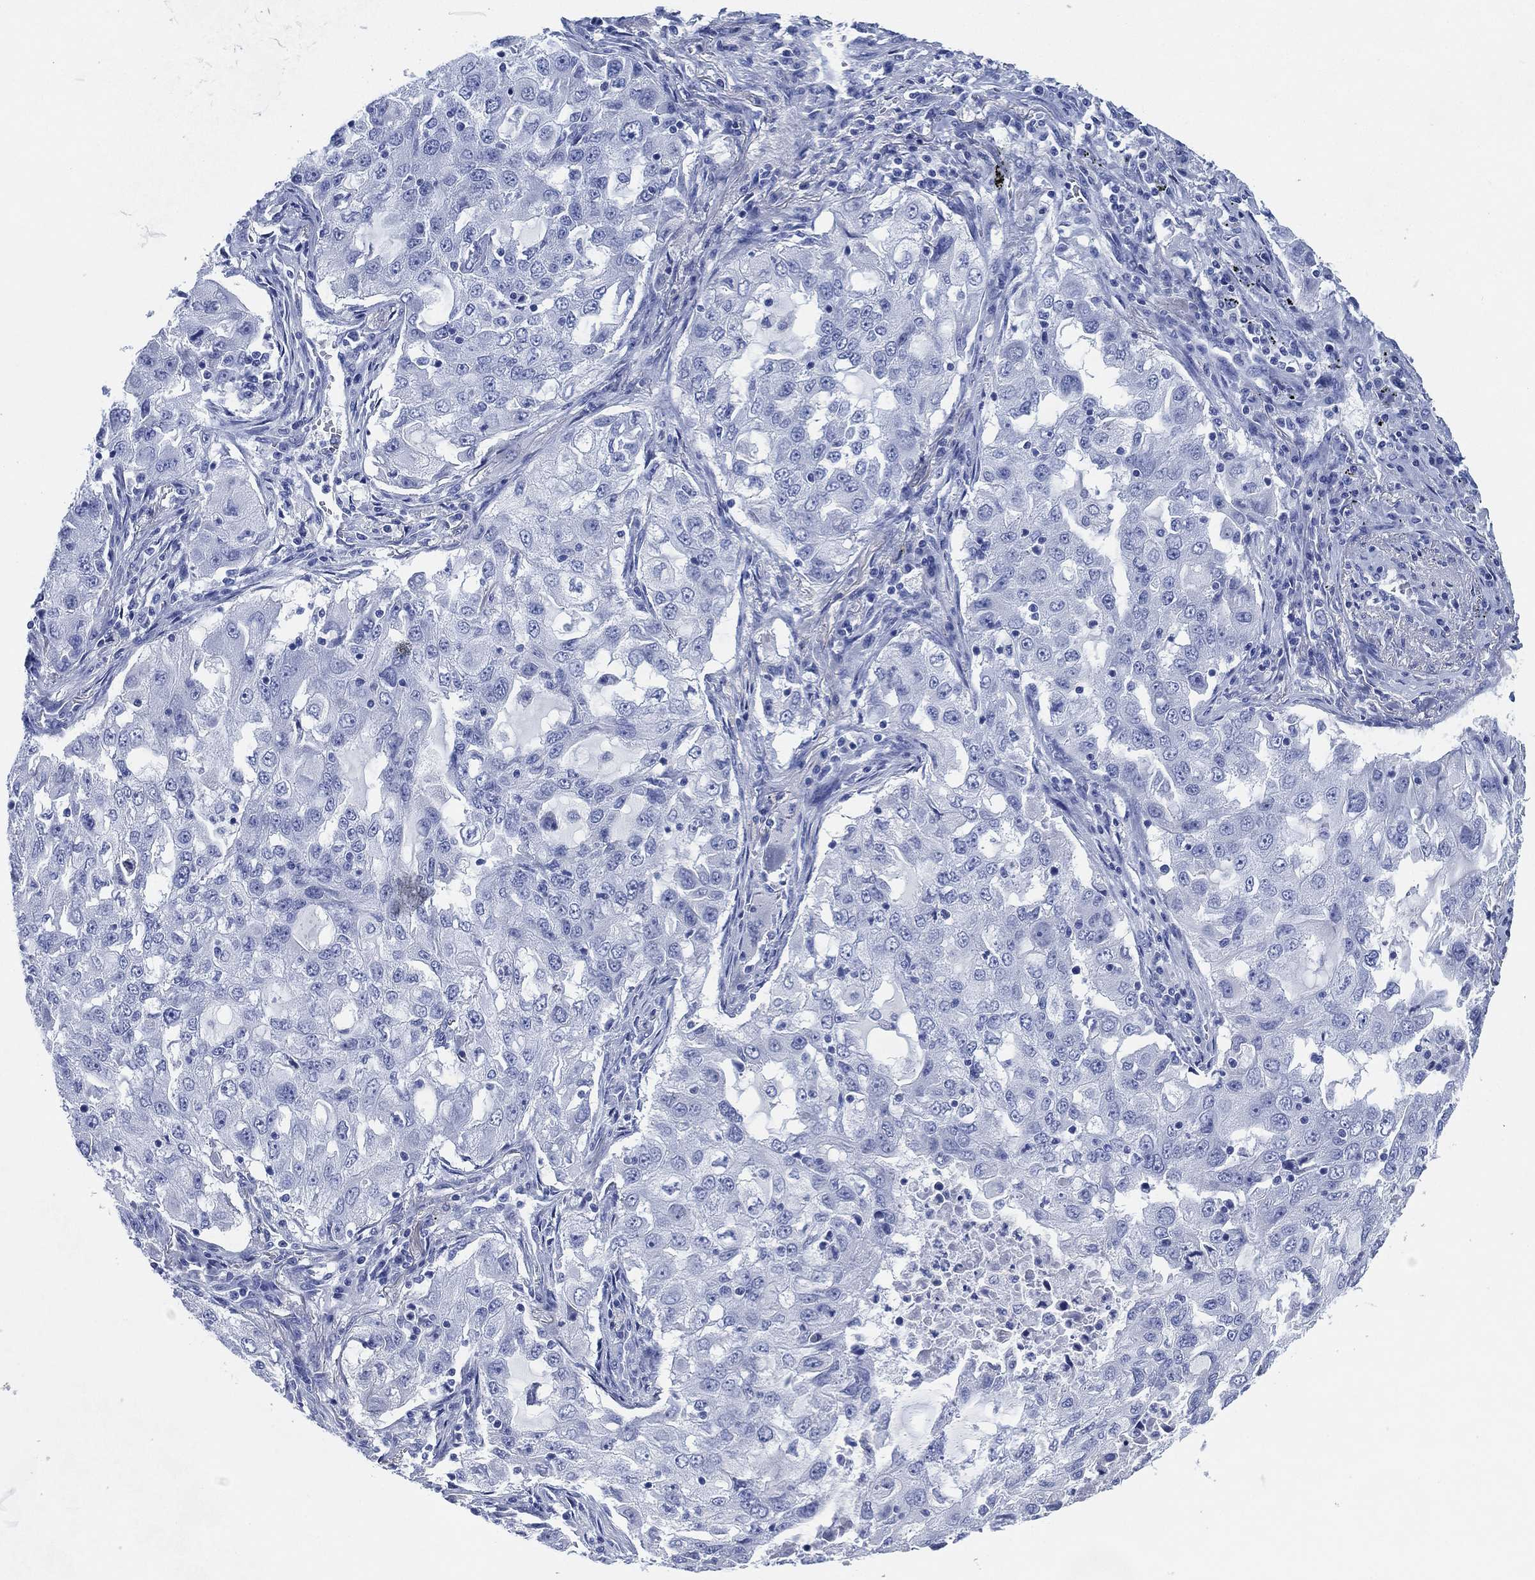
{"staining": {"intensity": "negative", "quantity": "none", "location": "none"}, "tissue": "lung cancer", "cell_type": "Tumor cells", "image_type": "cancer", "snomed": [{"axis": "morphology", "description": "Adenocarcinoma, NOS"}, {"axis": "topography", "description": "Lung"}], "caption": "Photomicrograph shows no protein positivity in tumor cells of lung cancer (adenocarcinoma) tissue.", "gene": "SIGLECL1", "patient": {"sex": "female", "age": 61}}